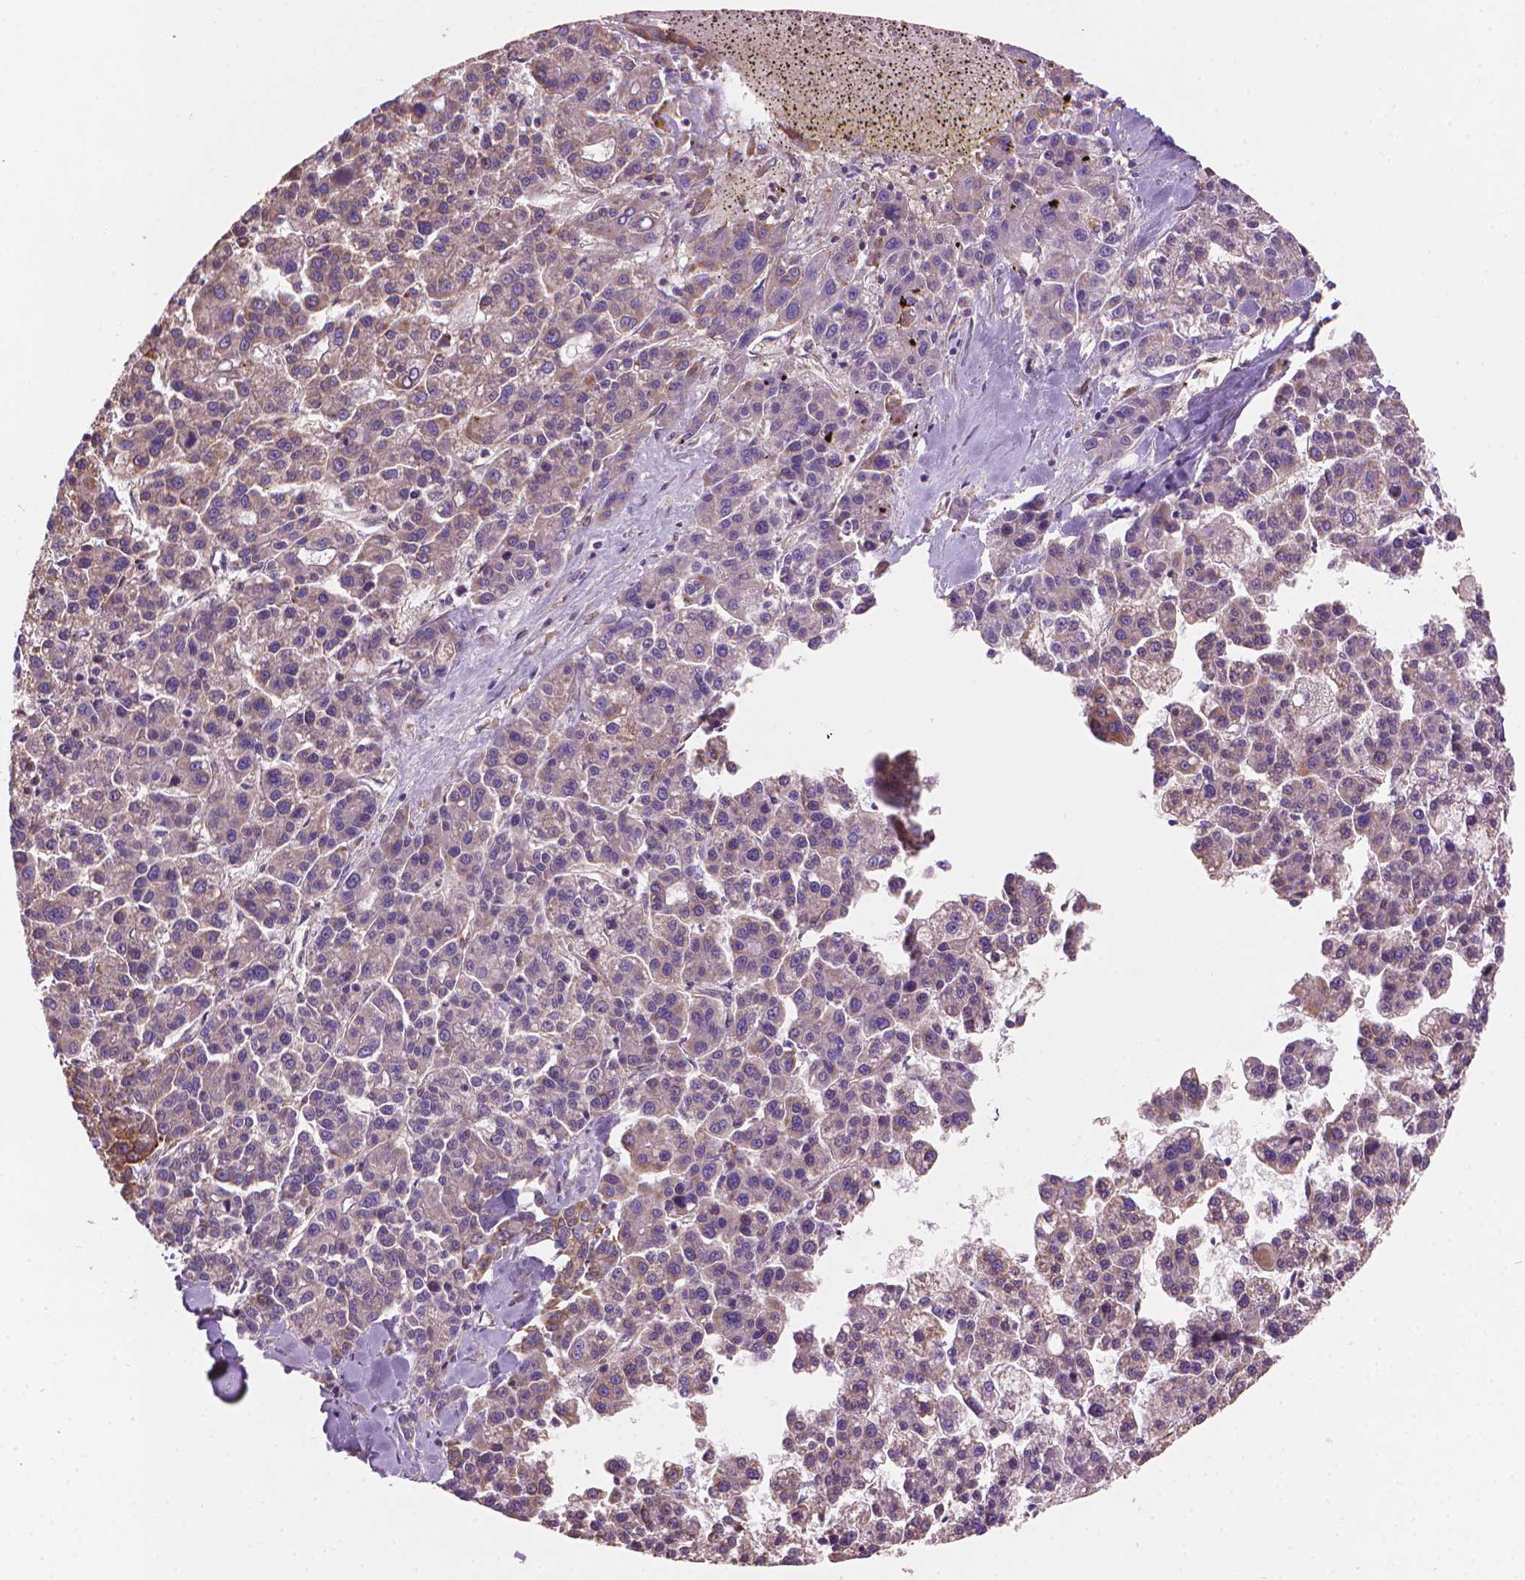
{"staining": {"intensity": "negative", "quantity": "none", "location": "none"}, "tissue": "liver cancer", "cell_type": "Tumor cells", "image_type": "cancer", "snomed": [{"axis": "morphology", "description": "Carcinoma, Hepatocellular, NOS"}, {"axis": "topography", "description": "Liver"}], "caption": "The micrograph shows no significant positivity in tumor cells of hepatocellular carcinoma (liver).", "gene": "TTC29", "patient": {"sex": "female", "age": 58}}